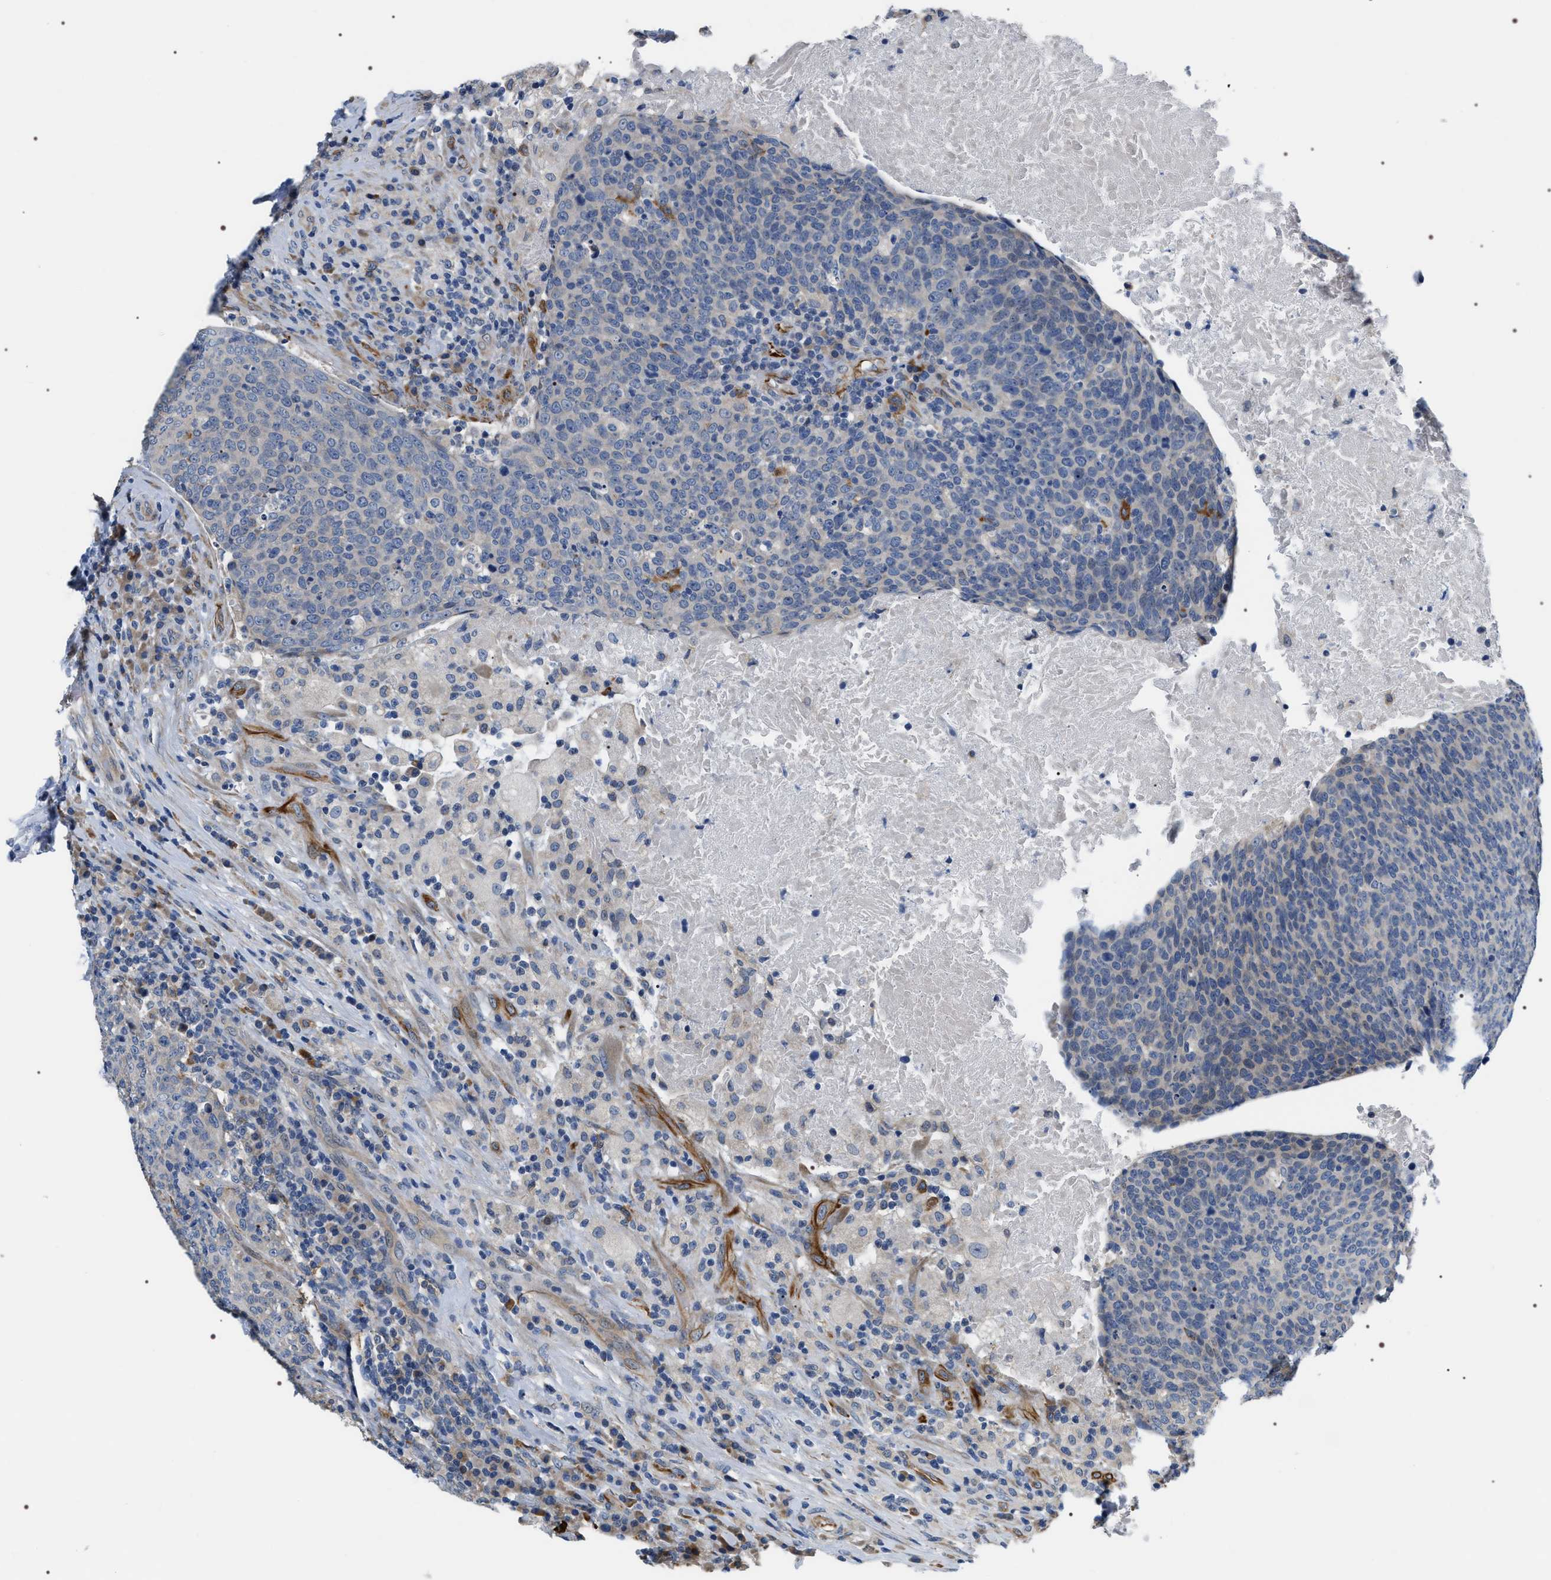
{"staining": {"intensity": "negative", "quantity": "none", "location": "none"}, "tissue": "head and neck cancer", "cell_type": "Tumor cells", "image_type": "cancer", "snomed": [{"axis": "morphology", "description": "Squamous cell carcinoma, NOS"}, {"axis": "morphology", "description": "Squamous cell carcinoma, metastatic, NOS"}, {"axis": "topography", "description": "Lymph node"}, {"axis": "topography", "description": "Head-Neck"}], "caption": "This is an immunohistochemistry photomicrograph of head and neck metastatic squamous cell carcinoma. There is no expression in tumor cells.", "gene": "PKD1L1", "patient": {"sex": "male", "age": 62}}